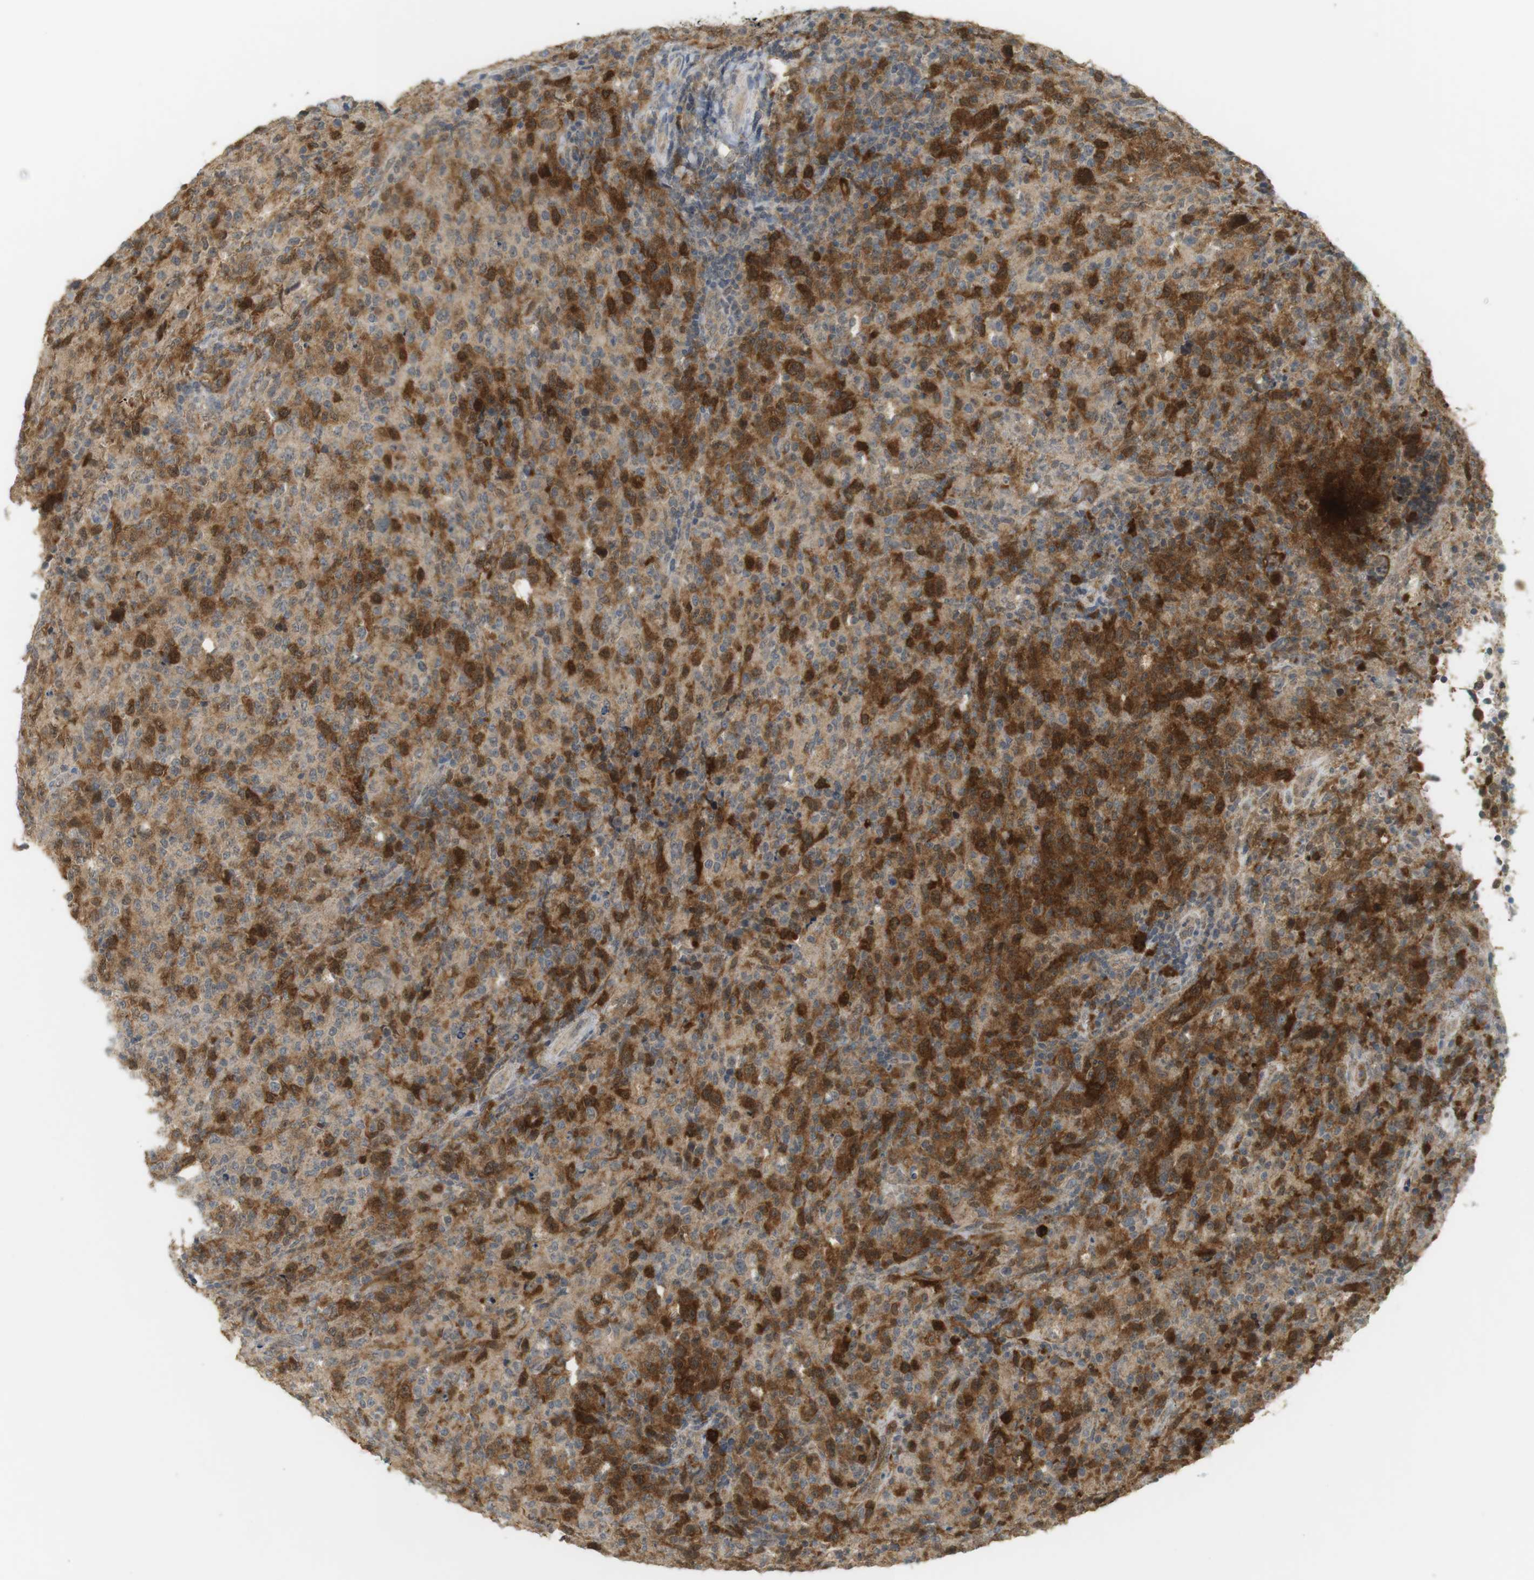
{"staining": {"intensity": "strong", "quantity": "25%-75%", "location": "cytoplasmic/membranous"}, "tissue": "lymphoma", "cell_type": "Tumor cells", "image_type": "cancer", "snomed": [{"axis": "morphology", "description": "Malignant lymphoma, non-Hodgkin's type, High grade"}, {"axis": "topography", "description": "Tonsil"}], "caption": "Immunohistochemical staining of human lymphoma demonstrates high levels of strong cytoplasmic/membranous protein staining in approximately 25%-75% of tumor cells. (DAB = brown stain, brightfield microscopy at high magnification).", "gene": "TTK", "patient": {"sex": "female", "age": 36}}